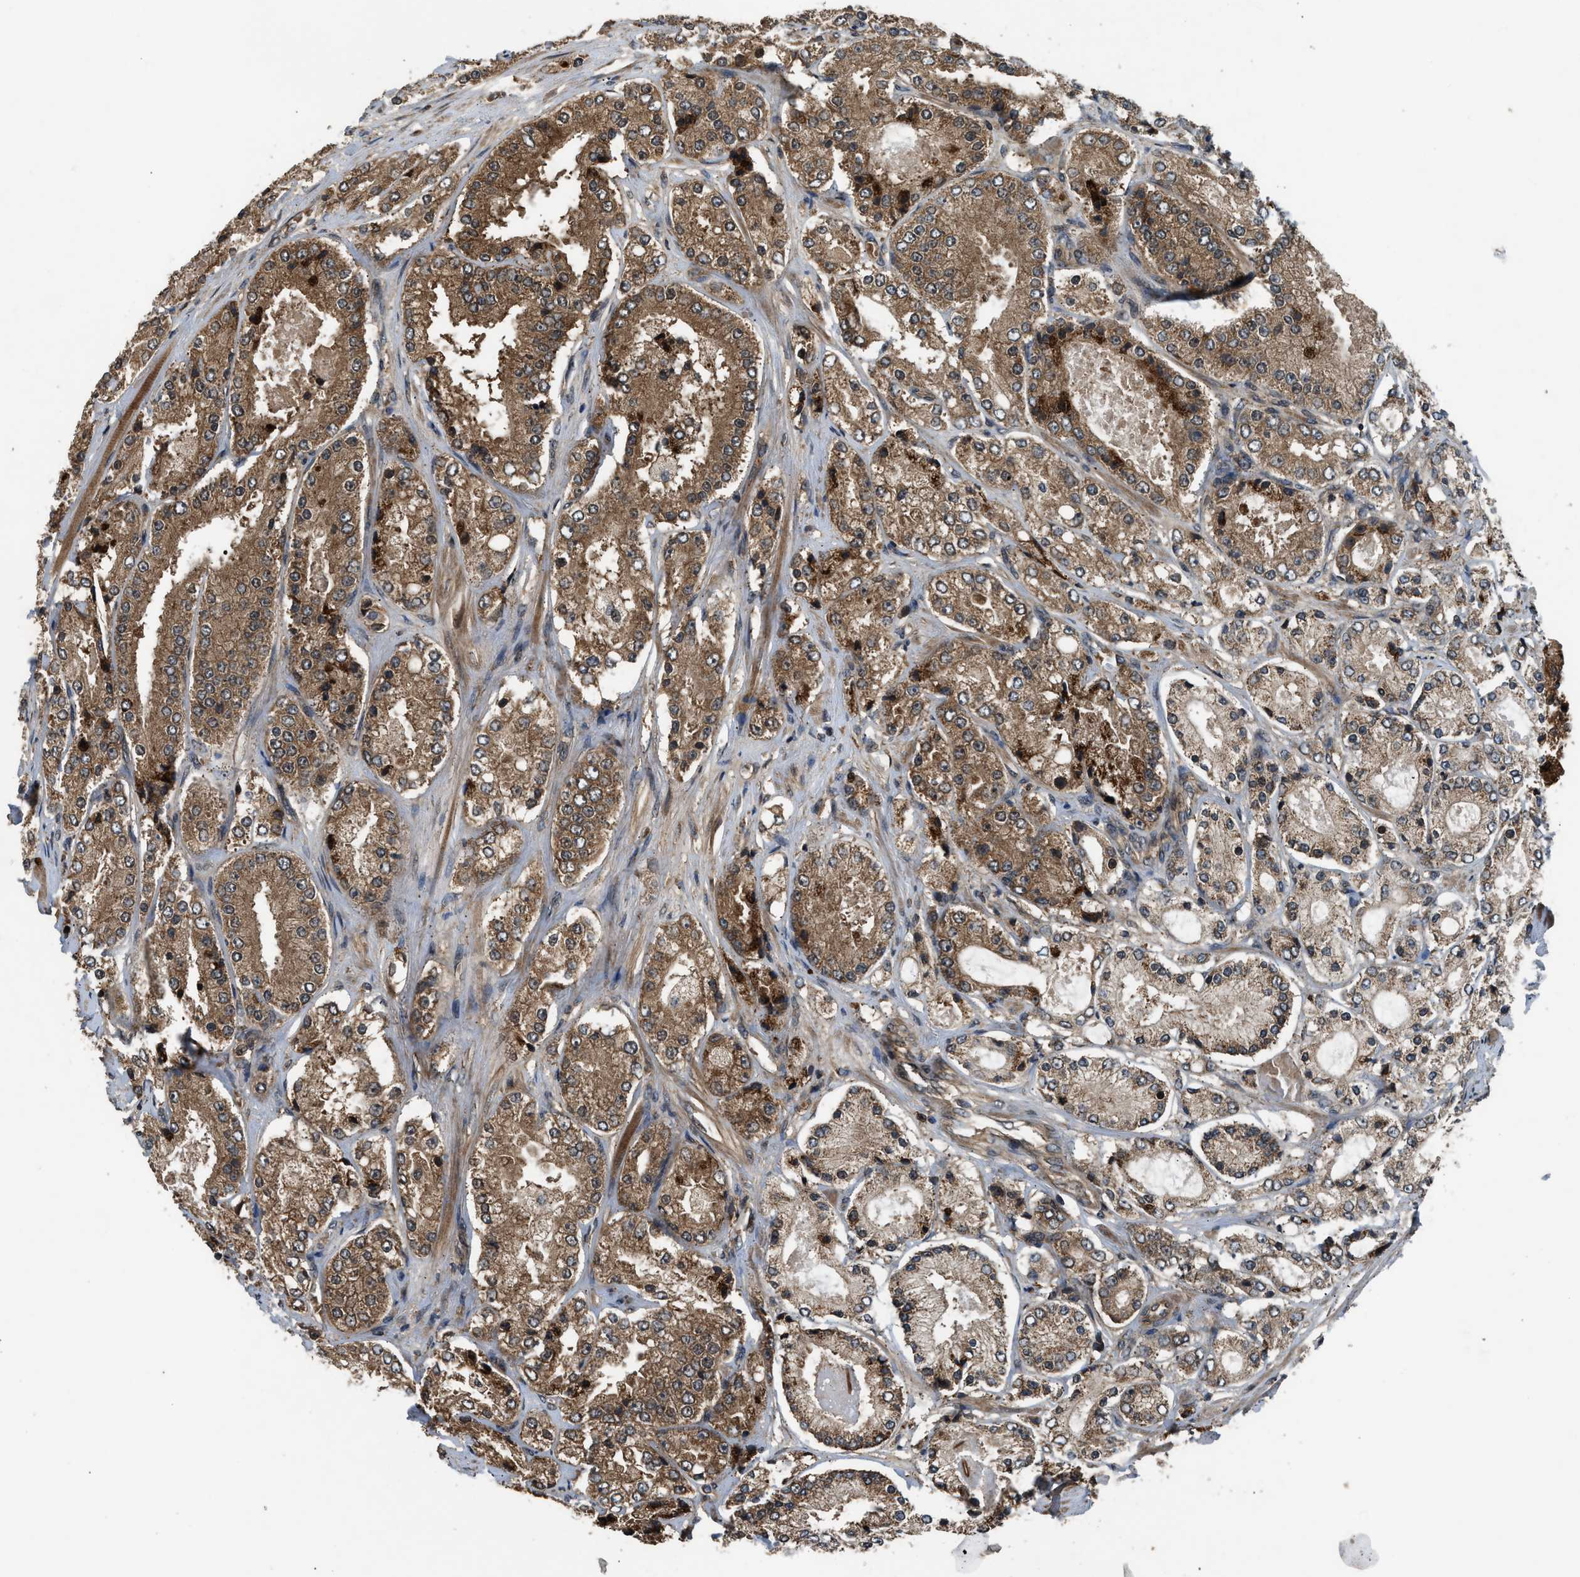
{"staining": {"intensity": "moderate", "quantity": ">75%", "location": "cytoplasmic/membranous"}, "tissue": "prostate cancer", "cell_type": "Tumor cells", "image_type": "cancer", "snomed": [{"axis": "morphology", "description": "Adenocarcinoma, High grade"}, {"axis": "topography", "description": "Prostate"}], "caption": "Immunohistochemistry photomicrograph of human prostate high-grade adenocarcinoma stained for a protein (brown), which demonstrates medium levels of moderate cytoplasmic/membranous positivity in approximately >75% of tumor cells.", "gene": "RPS6KB1", "patient": {"sex": "male", "age": 63}}